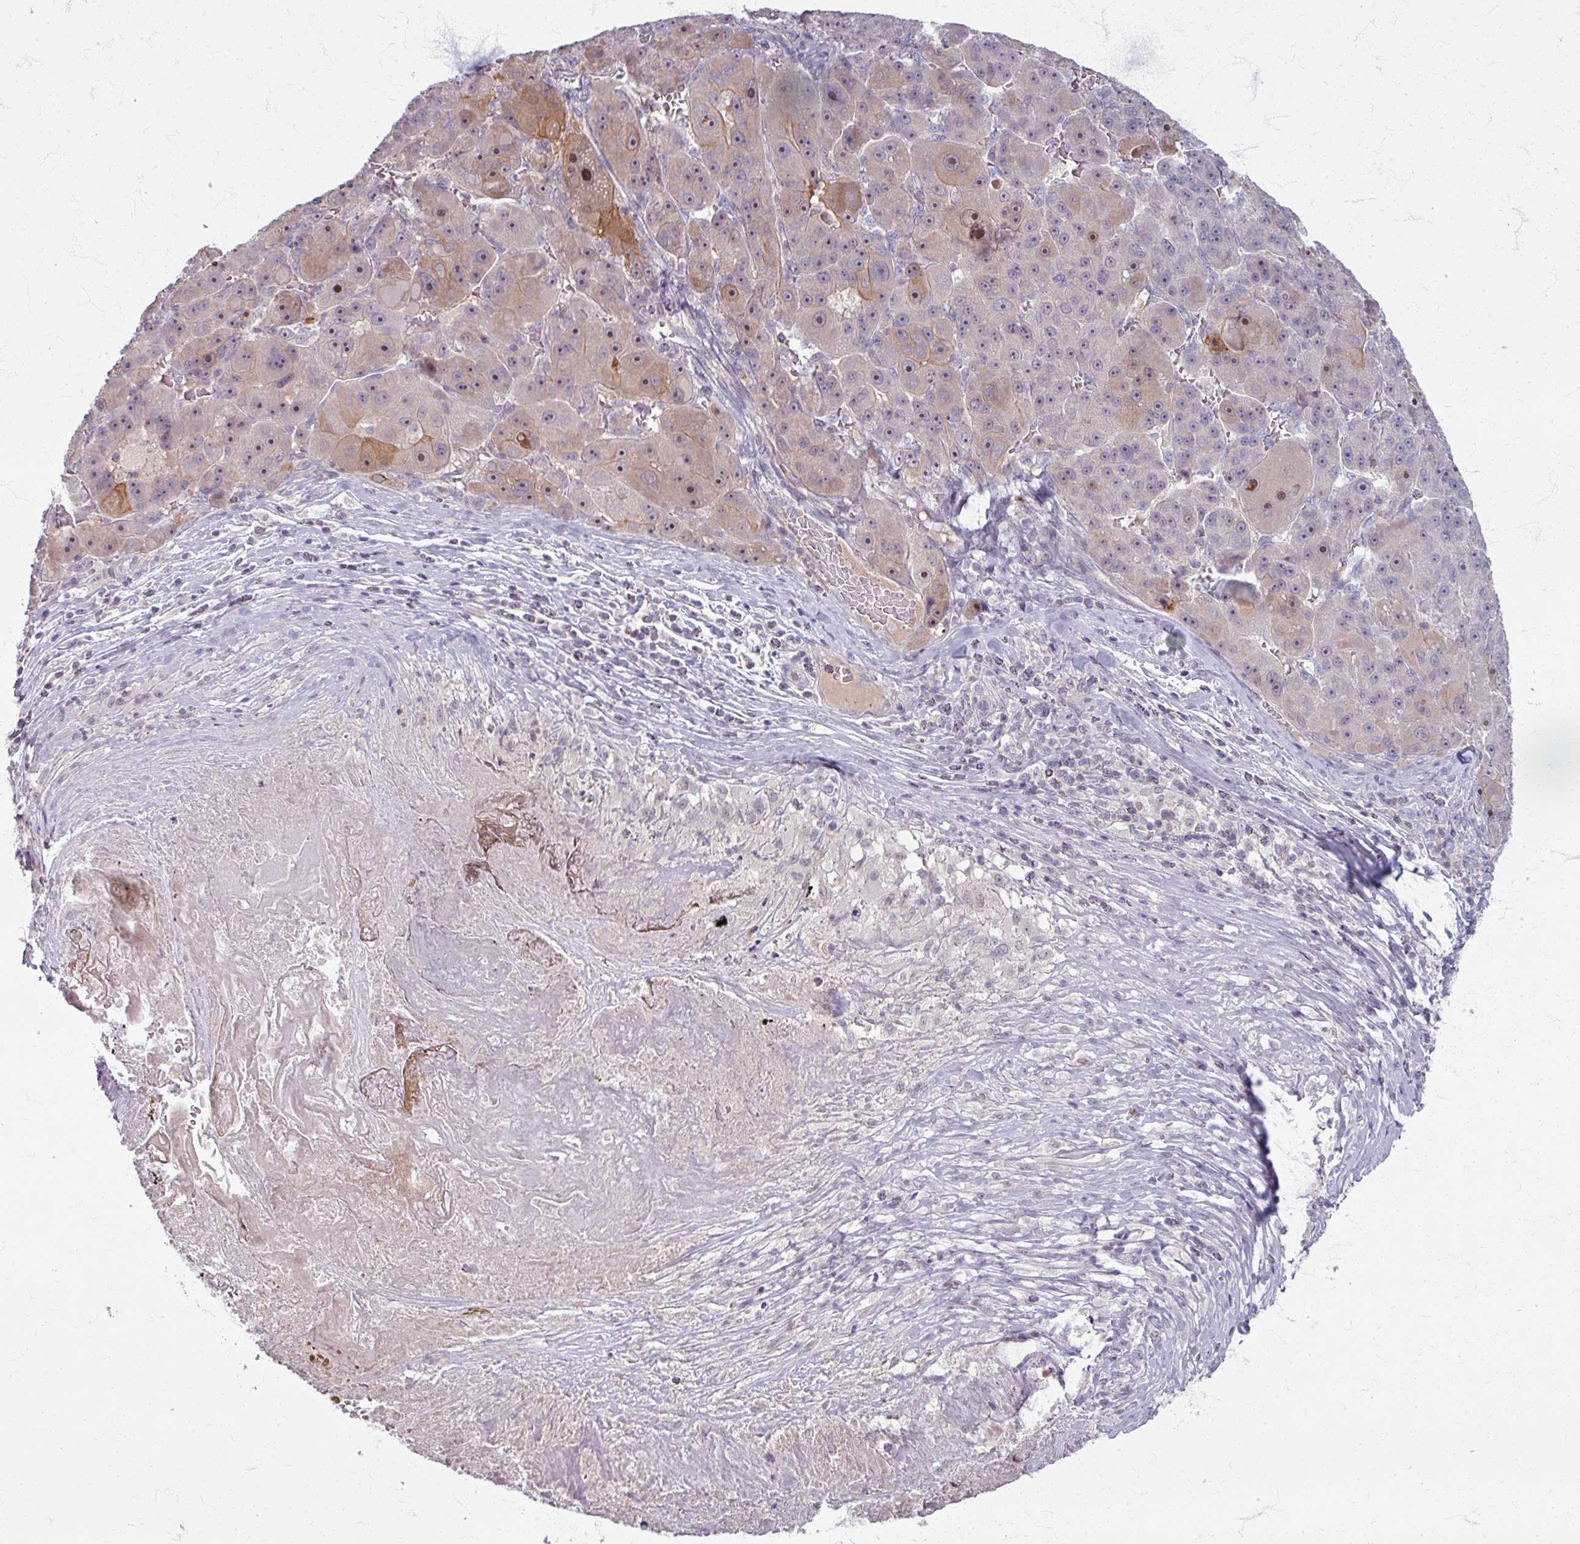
{"staining": {"intensity": "moderate", "quantity": "25%-75%", "location": "cytoplasmic/membranous,nuclear"}, "tissue": "liver cancer", "cell_type": "Tumor cells", "image_type": "cancer", "snomed": [{"axis": "morphology", "description": "Carcinoma, Hepatocellular, NOS"}, {"axis": "topography", "description": "Liver"}], "caption": "Immunohistochemical staining of hepatocellular carcinoma (liver) shows medium levels of moderate cytoplasmic/membranous and nuclear protein positivity in about 25%-75% of tumor cells.", "gene": "TTLL7", "patient": {"sex": "male", "age": 76}}